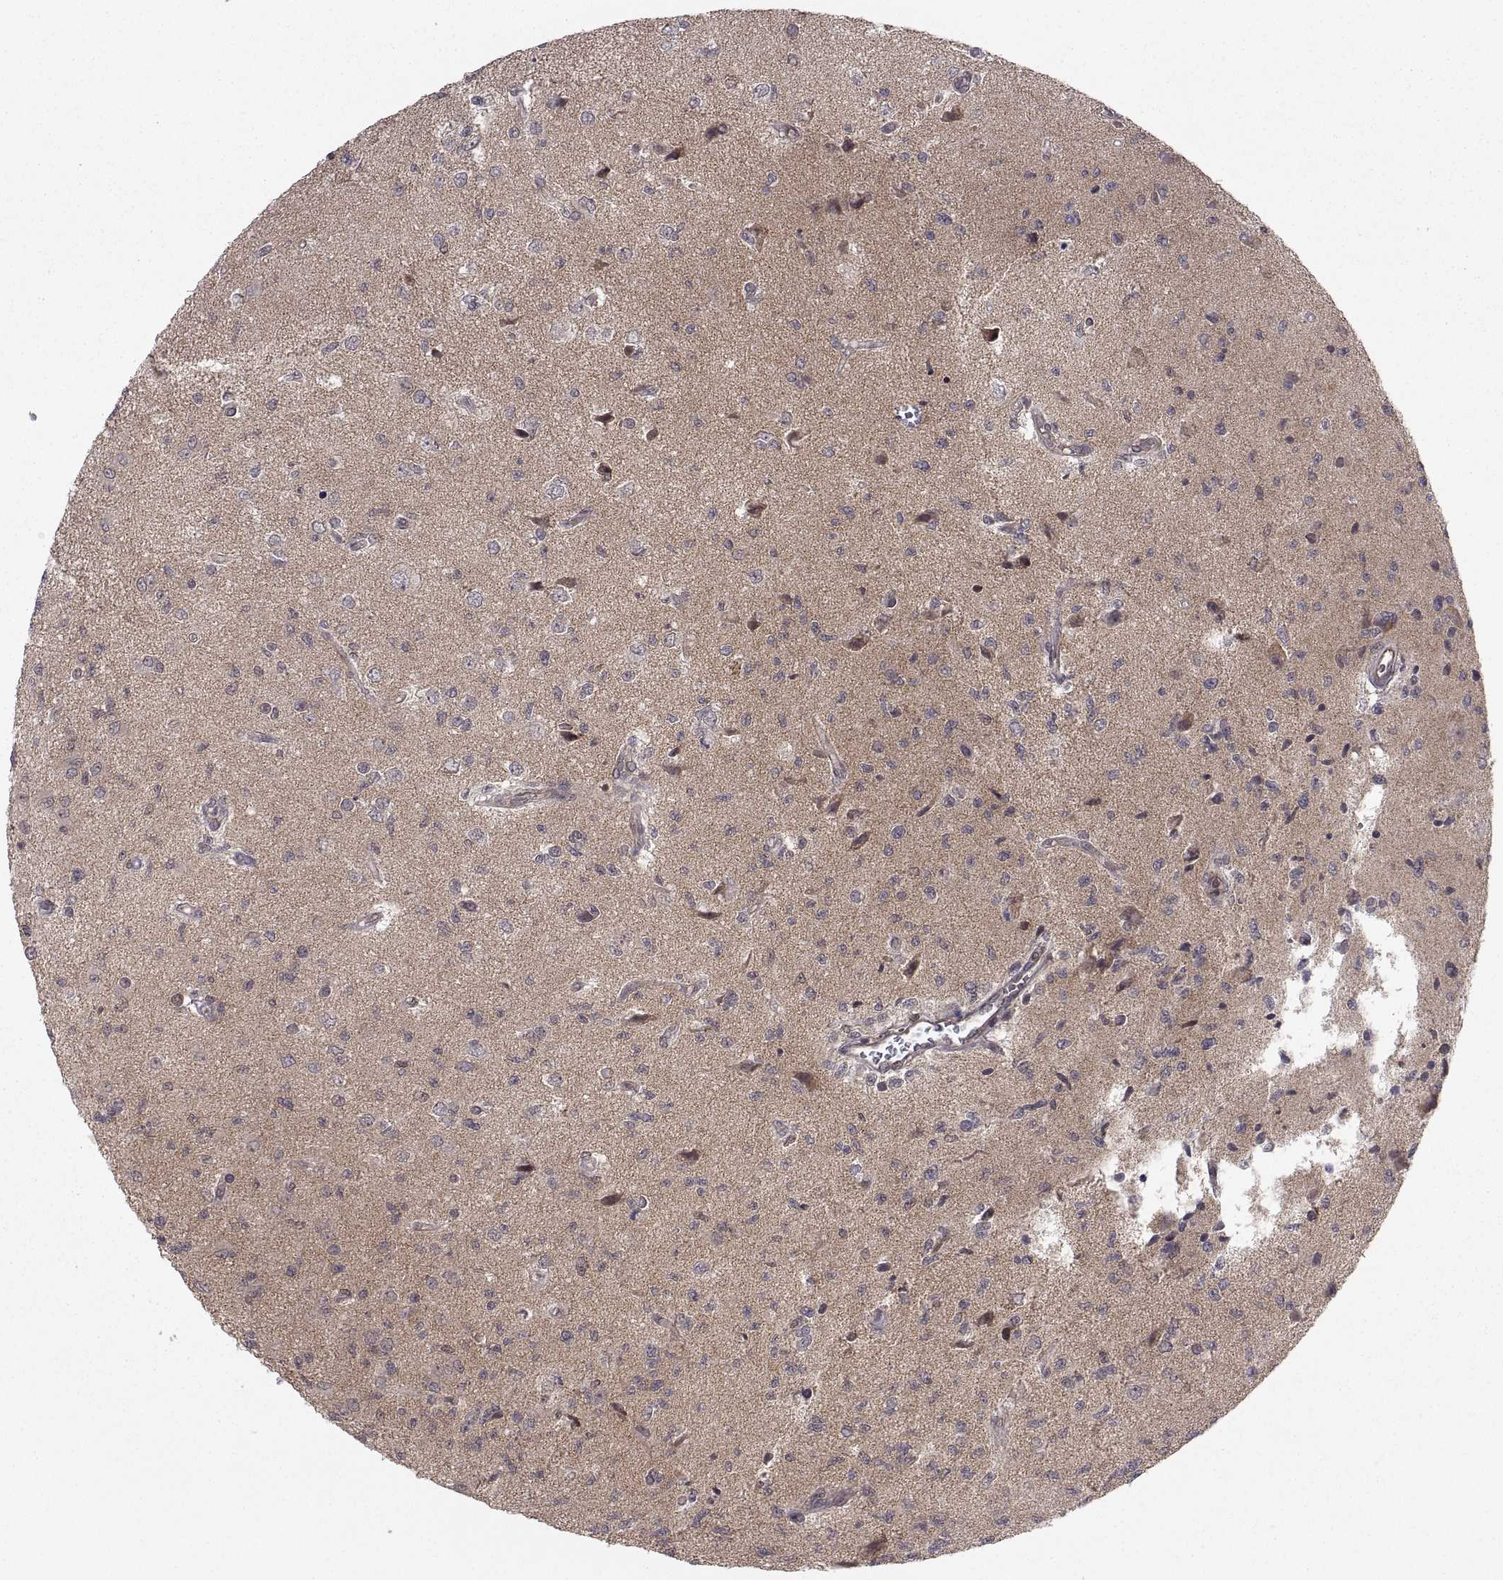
{"staining": {"intensity": "negative", "quantity": "none", "location": "none"}, "tissue": "glioma", "cell_type": "Tumor cells", "image_type": "cancer", "snomed": [{"axis": "morphology", "description": "Glioma, malignant, High grade"}, {"axis": "topography", "description": "Brain"}], "caption": "Micrograph shows no significant protein staining in tumor cells of malignant glioma (high-grade).", "gene": "ABL2", "patient": {"sex": "male", "age": 56}}